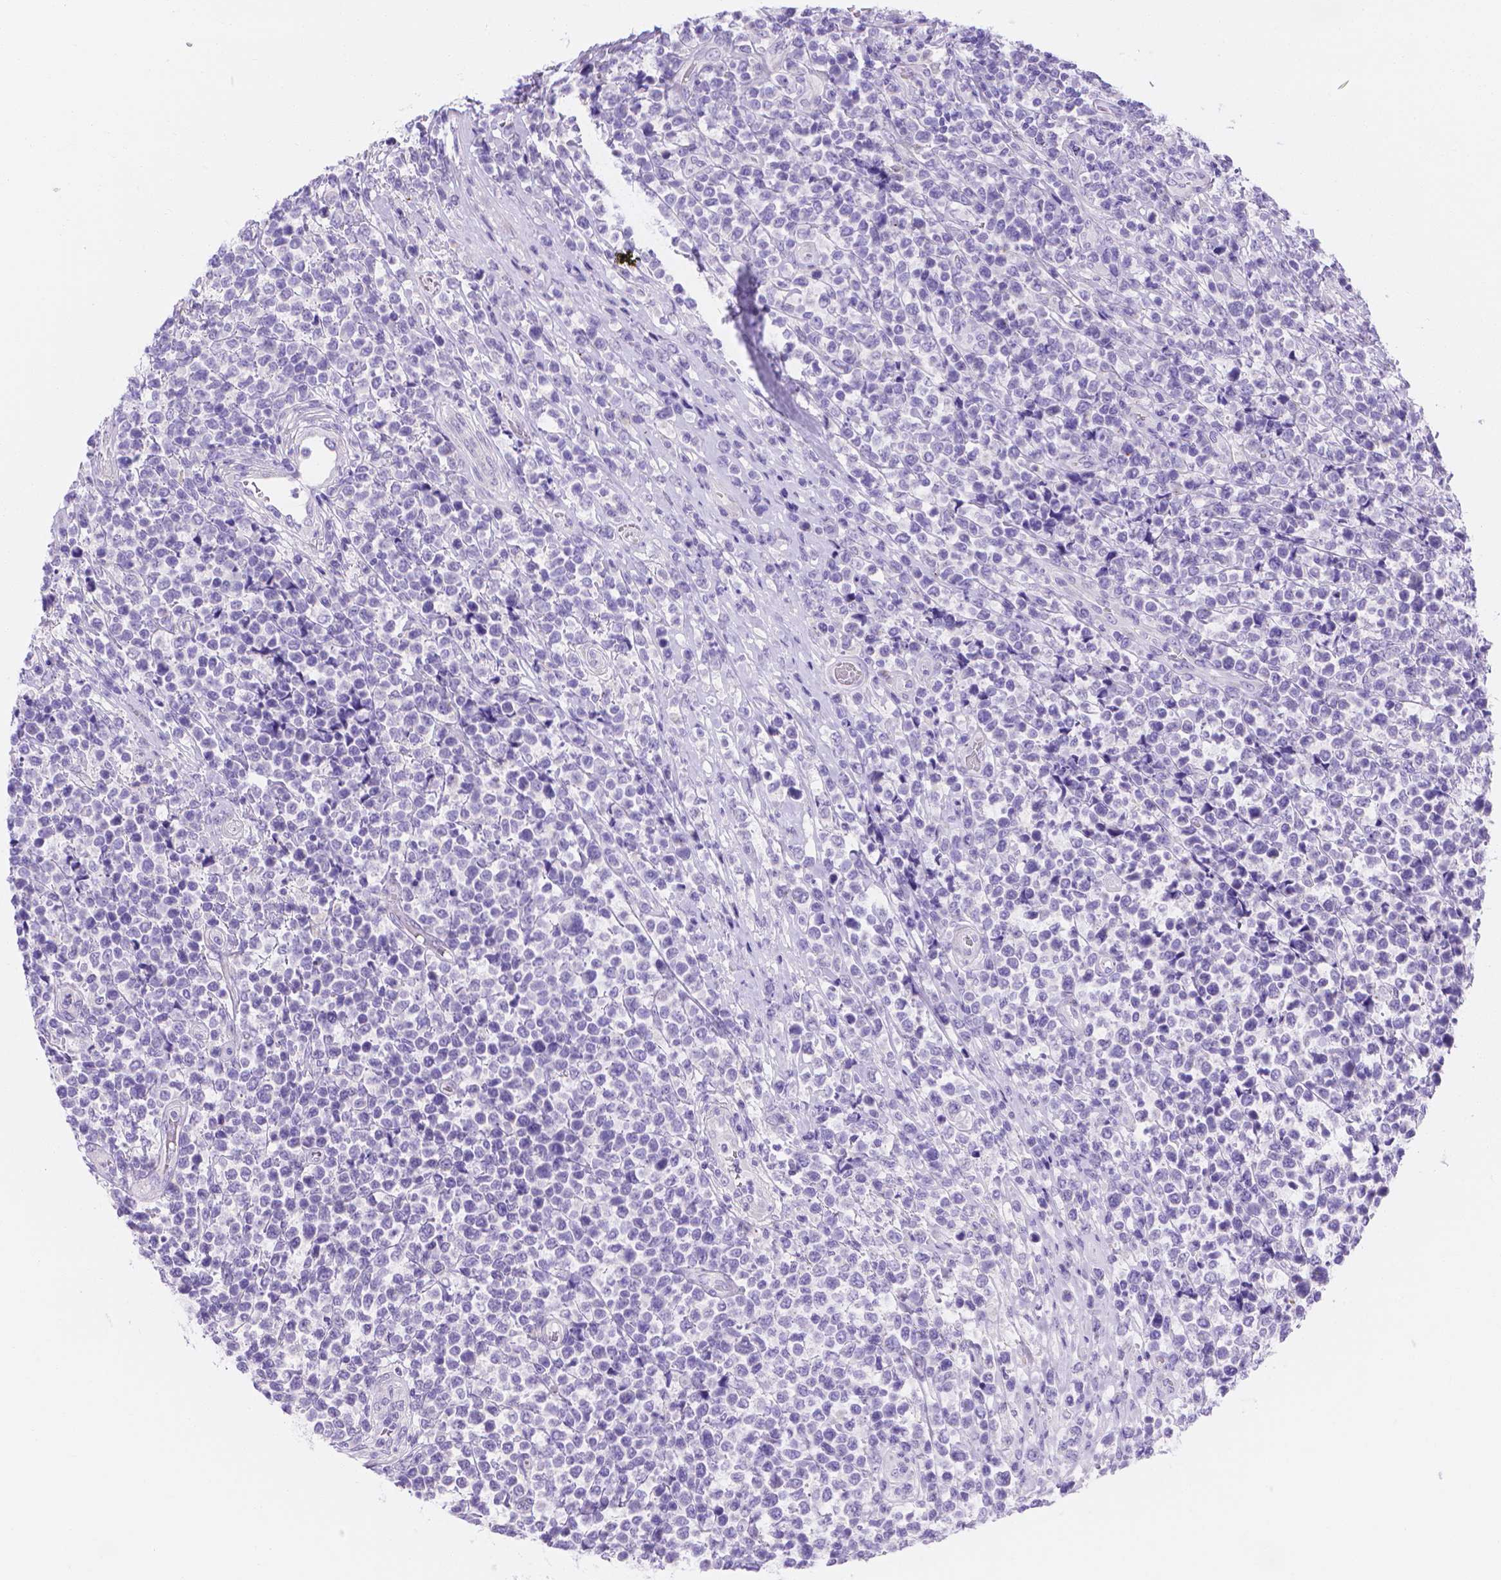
{"staining": {"intensity": "negative", "quantity": "none", "location": "none"}, "tissue": "lymphoma", "cell_type": "Tumor cells", "image_type": "cancer", "snomed": [{"axis": "morphology", "description": "Malignant lymphoma, non-Hodgkin's type, High grade"}, {"axis": "topography", "description": "Soft tissue"}], "caption": "This is an IHC histopathology image of lymphoma. There is no positivity in tumor cells.", "gene": "MLN", "patient": {"sex": "female", "age": 56}}